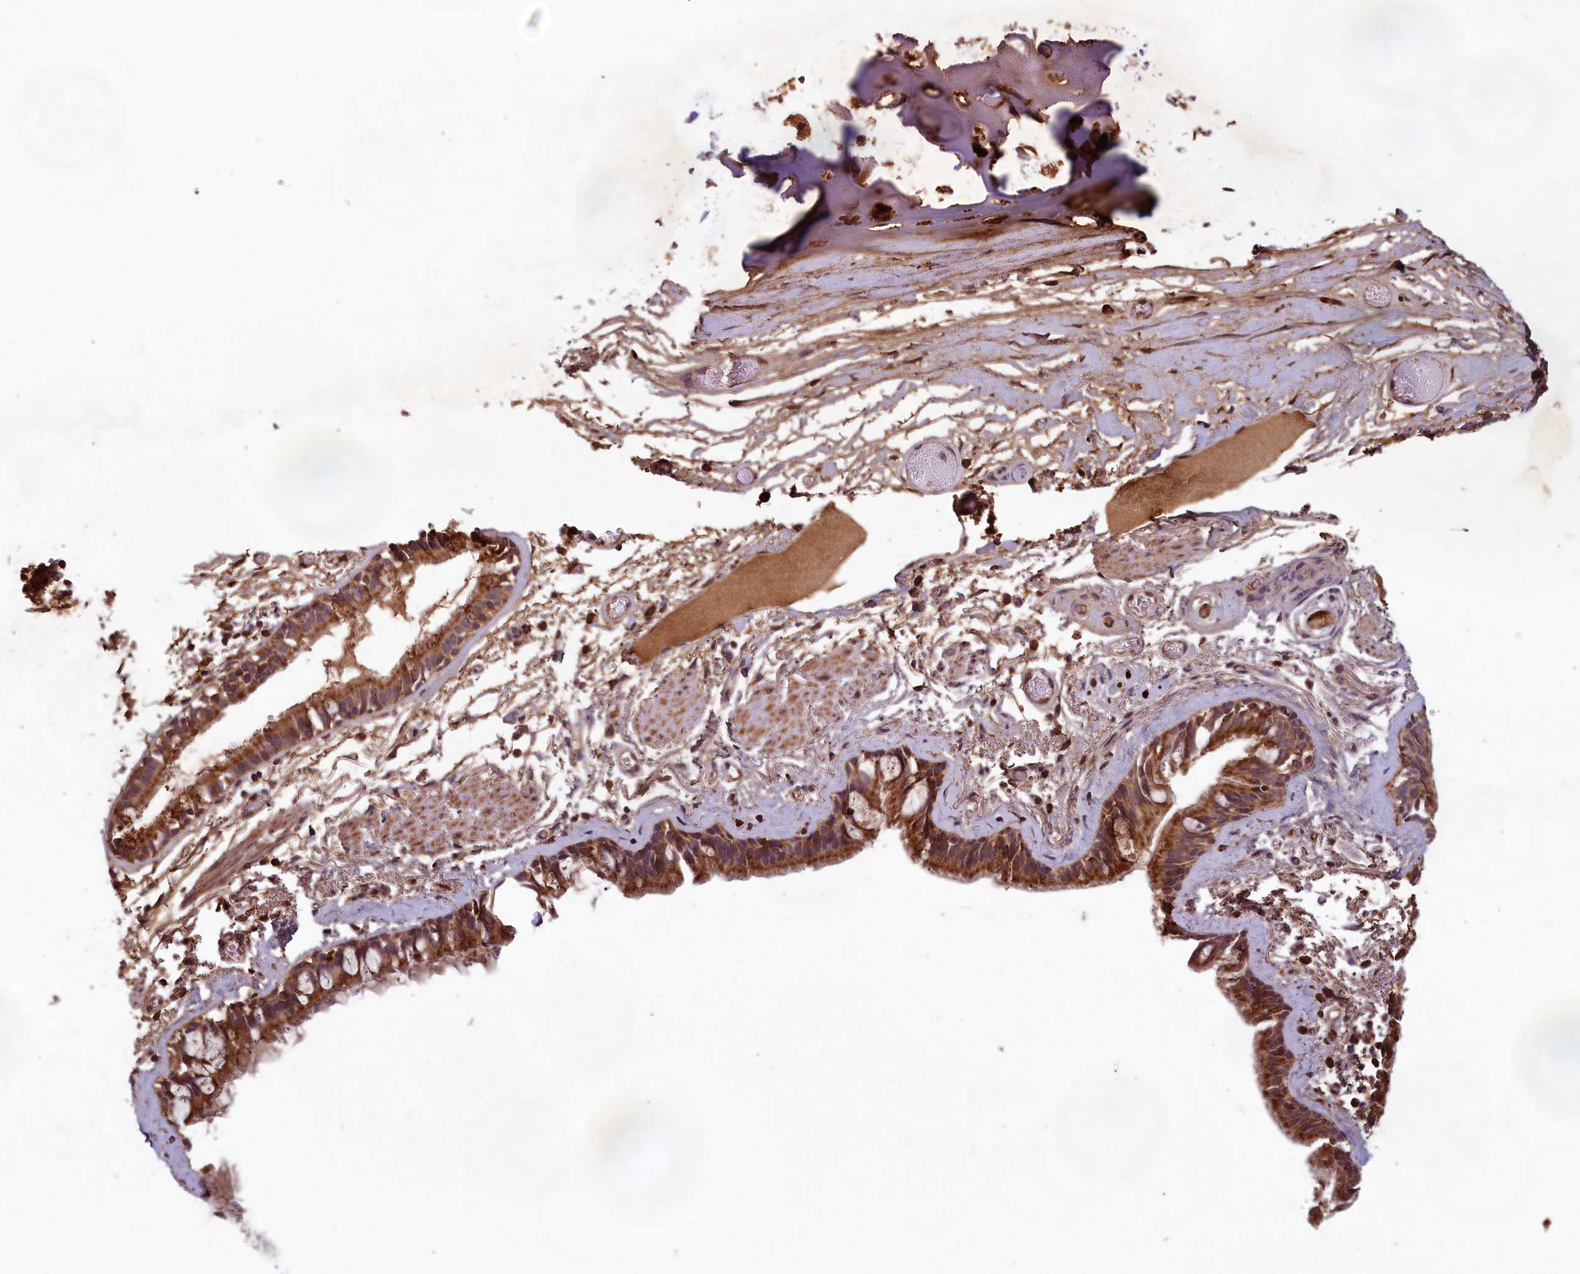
{"staining": {"intensity": "strong", "quantity": ">75%", "location": "cytoplasmic/membranous"}, "tissue": "bronchus", "cell_type": "Respiratory epithelial cells", "image_type": "normal", "snomed": [{"axis": "morphology", "description": "Normal tissue, NOS"}, {"axis": "topography", "description": "Cartilage tissue"}], "caption": "Protein staining by IHC shows strong cytoplasmic/membranous positivity in approximately >75% of respiratory epithelial cells in benign bronchus. The staining was performed using DAB (3,3'-diaminobenzidine) to visualize the protein expression in brown, while the nuclei were stained in blue with hematoxylin (Magnification: 20x).", "gene": "CCDC15", "patient": {"sex": "male", "age": 63}}